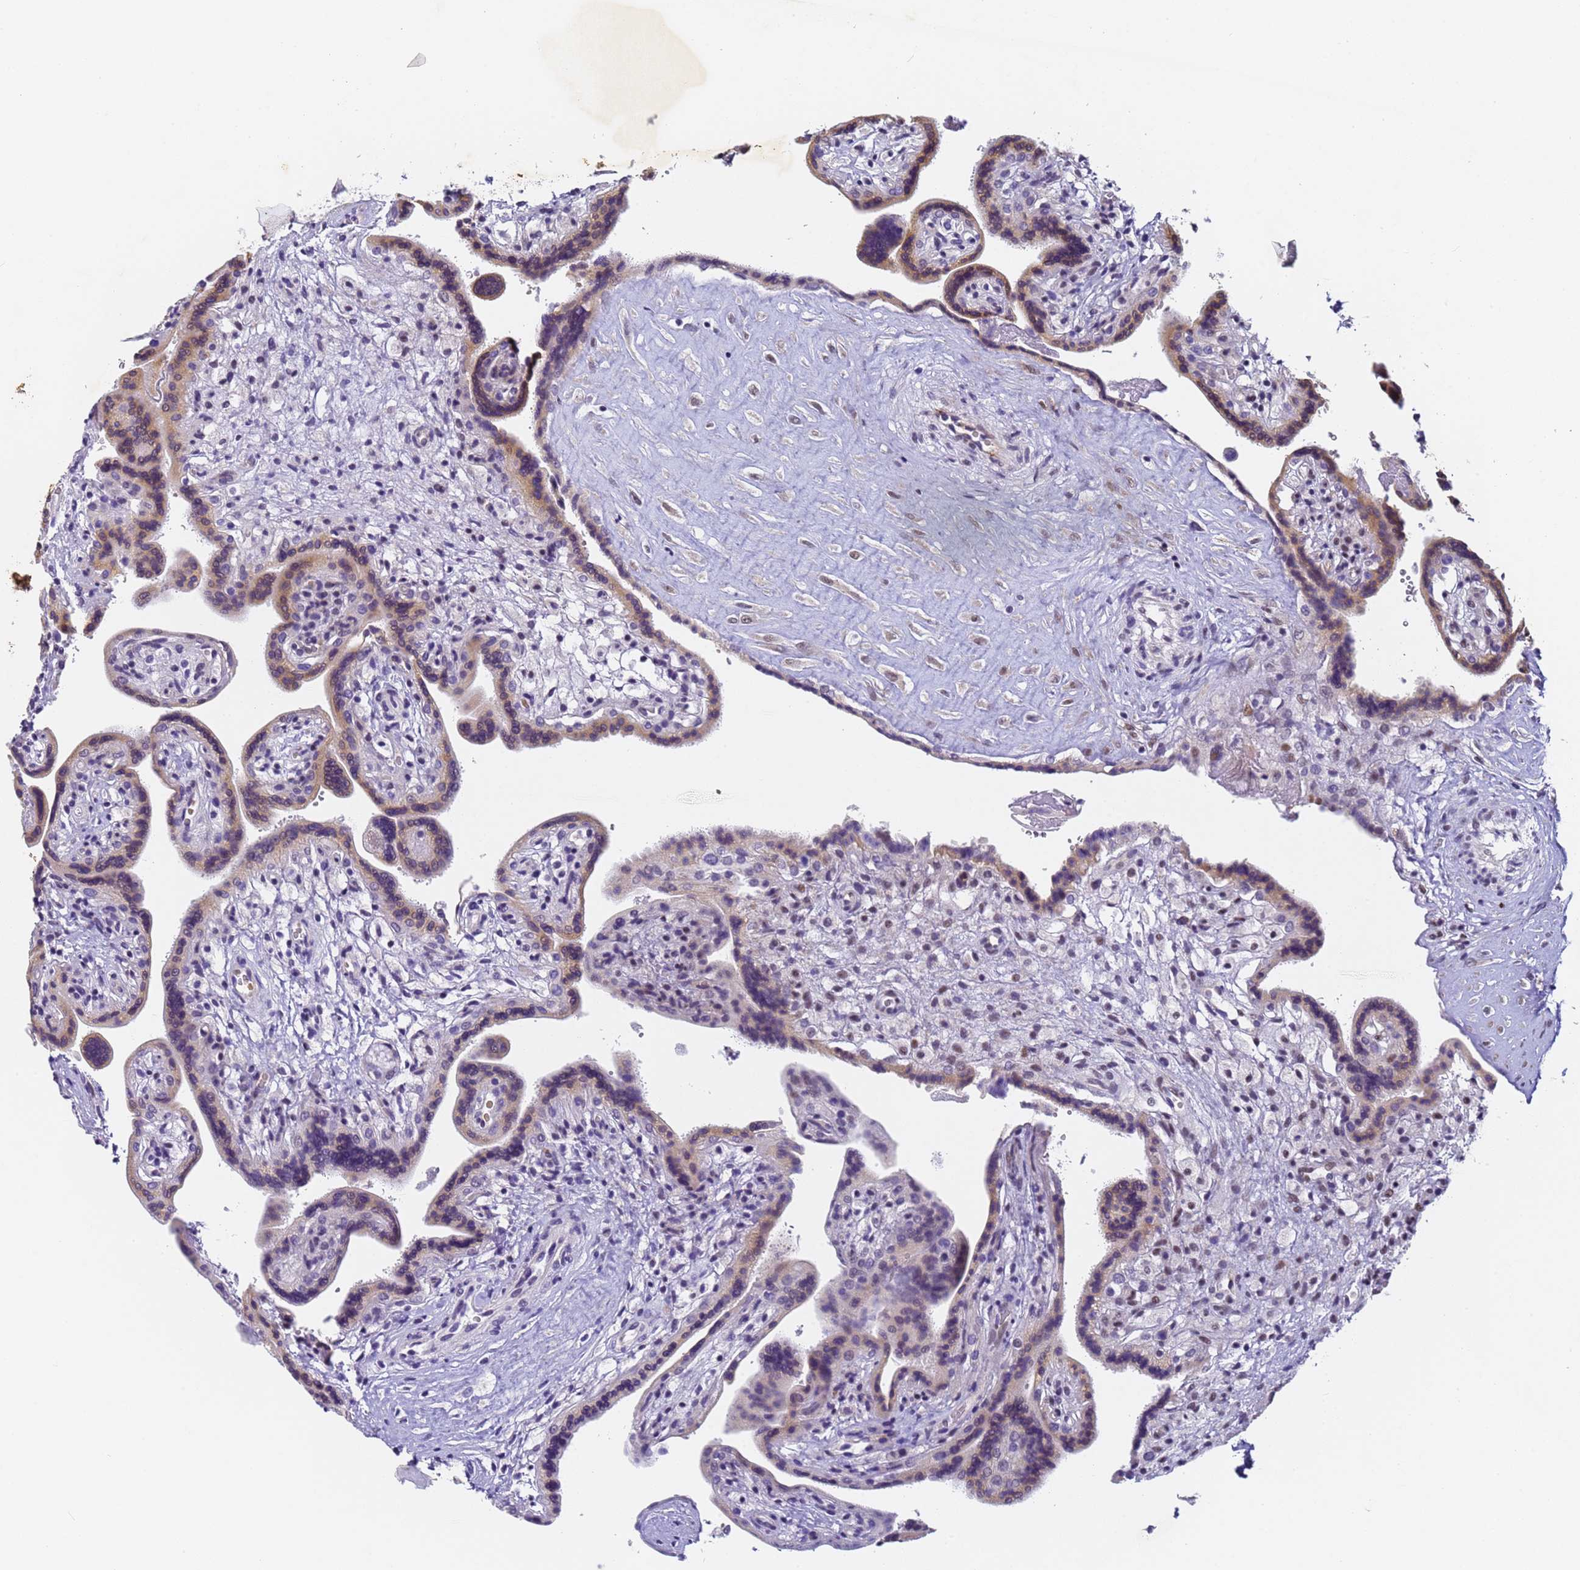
{"staining": {"intensity": "moderate", "quantity": "<25%", "location": "nuclear"}, "tissue": "placenta", "cell_type": "Trophoblastic cells", "image_type": "normal", "snomed": [{"axis": "morphology", "description": "Normal tissue, NOS"}, {"axis": "topography", "description": "Placenta"}], "caption": "Immunohistochemical staining of benign placenta displays <25% levels of moderate nuclear protein expression in about <25% of trophoblastic cells.", "gene": "FNBP4", "patient": {"sex": "female", "age": 37}}